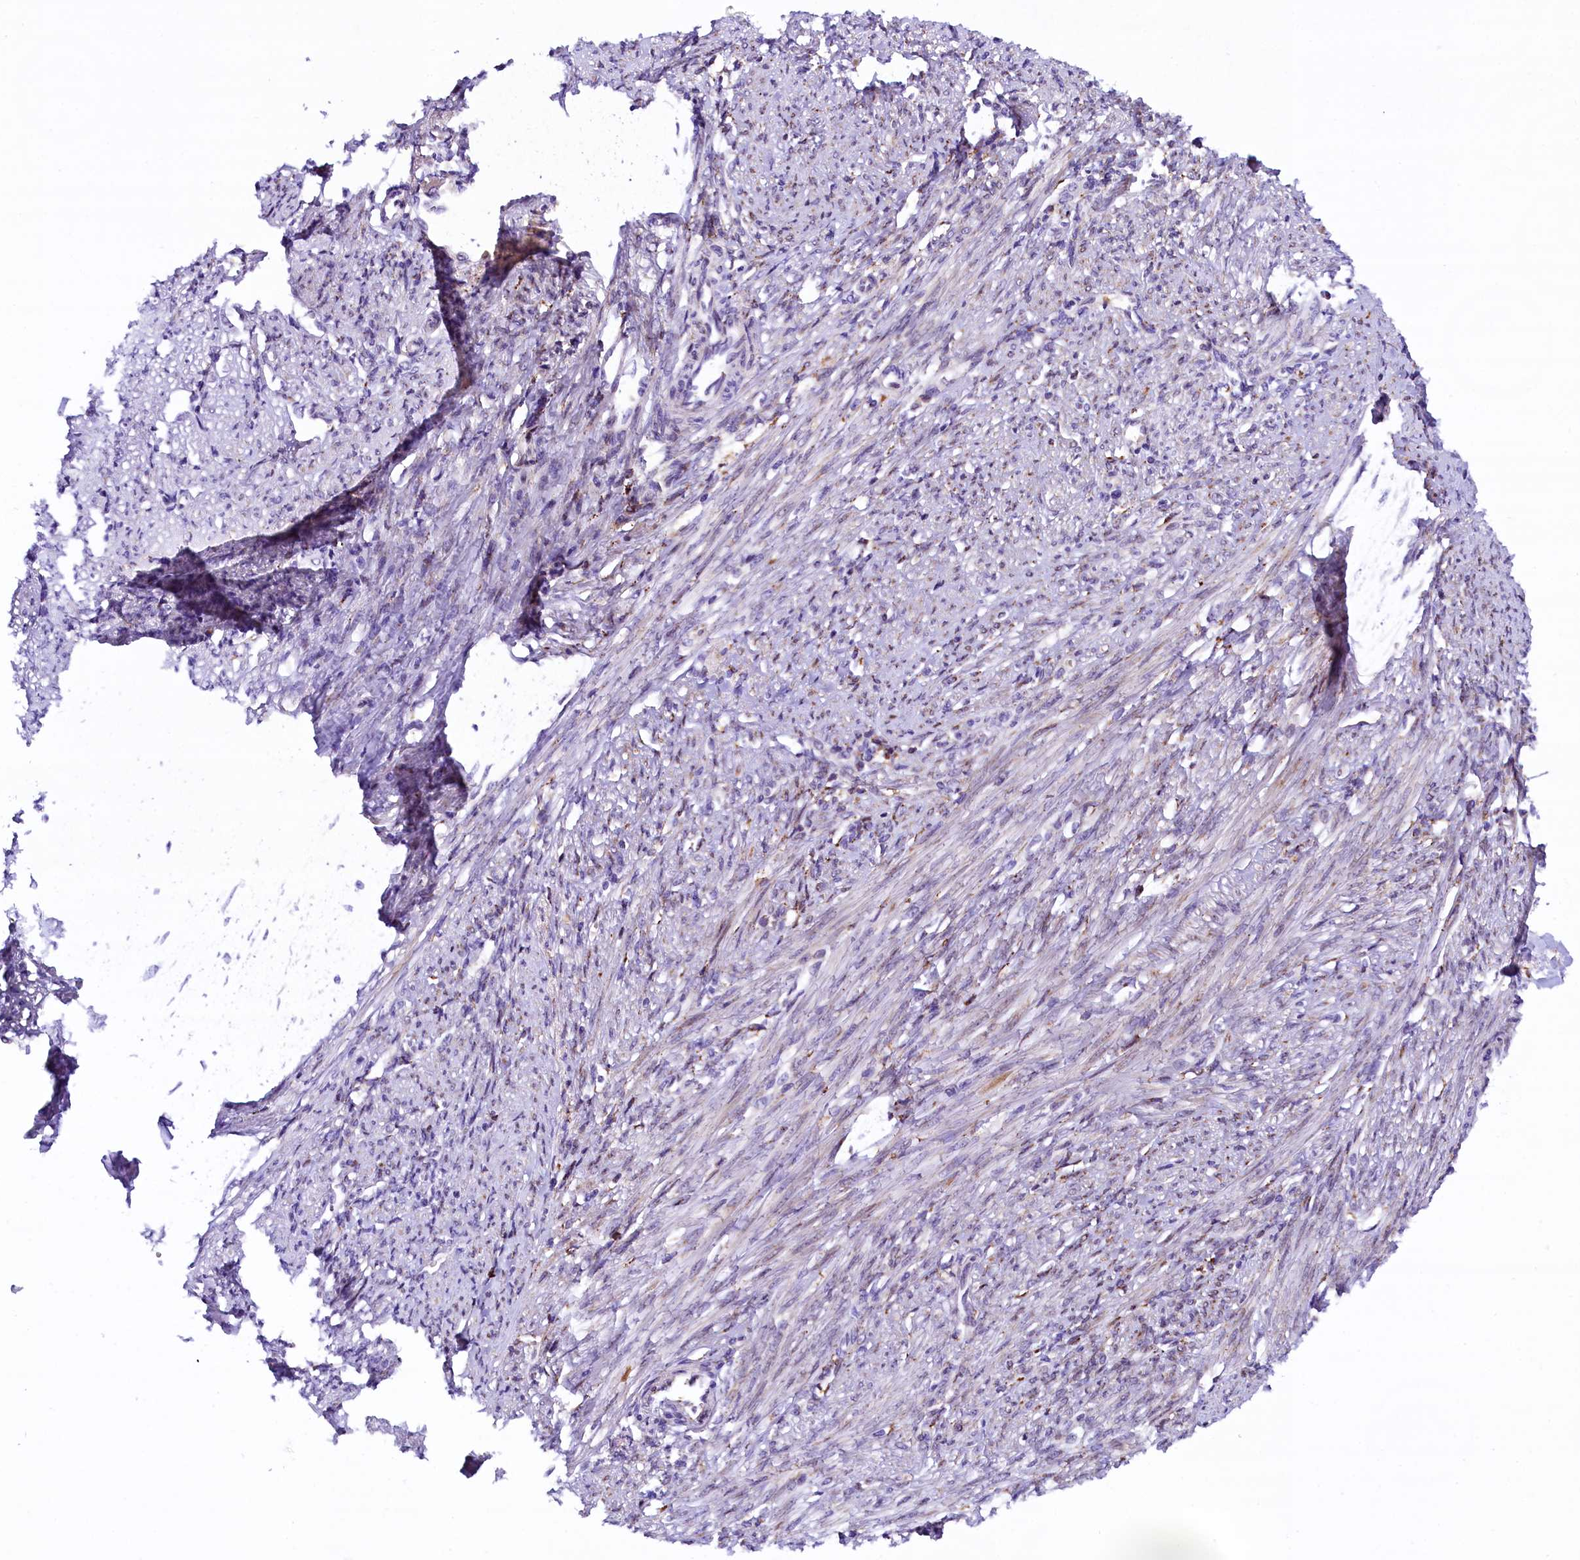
{"staining": {"intensity": "negative", "quantity": "none", "location": "none"}, "tissue": "smooth muscle", "cell_type": "Smooth muscle cells", "image_type": "normal", "snomed": [{"axis": "morphology", "description": "Normal tissue, NOS"}, {"axis": "topography", "description": "Smooth muscle"}, {"axis": "topography", "description": "Uterus"}], "caption": "Smooth muscle cells show no significant expression in normal smooth muscle. (DAB (3,3'-diaminobenzidine) immunohistochemistry (IHC) with hematoxylin counter stain).", "gene": "CMTR2", "patient": {"sex": "female", "age": 59}}